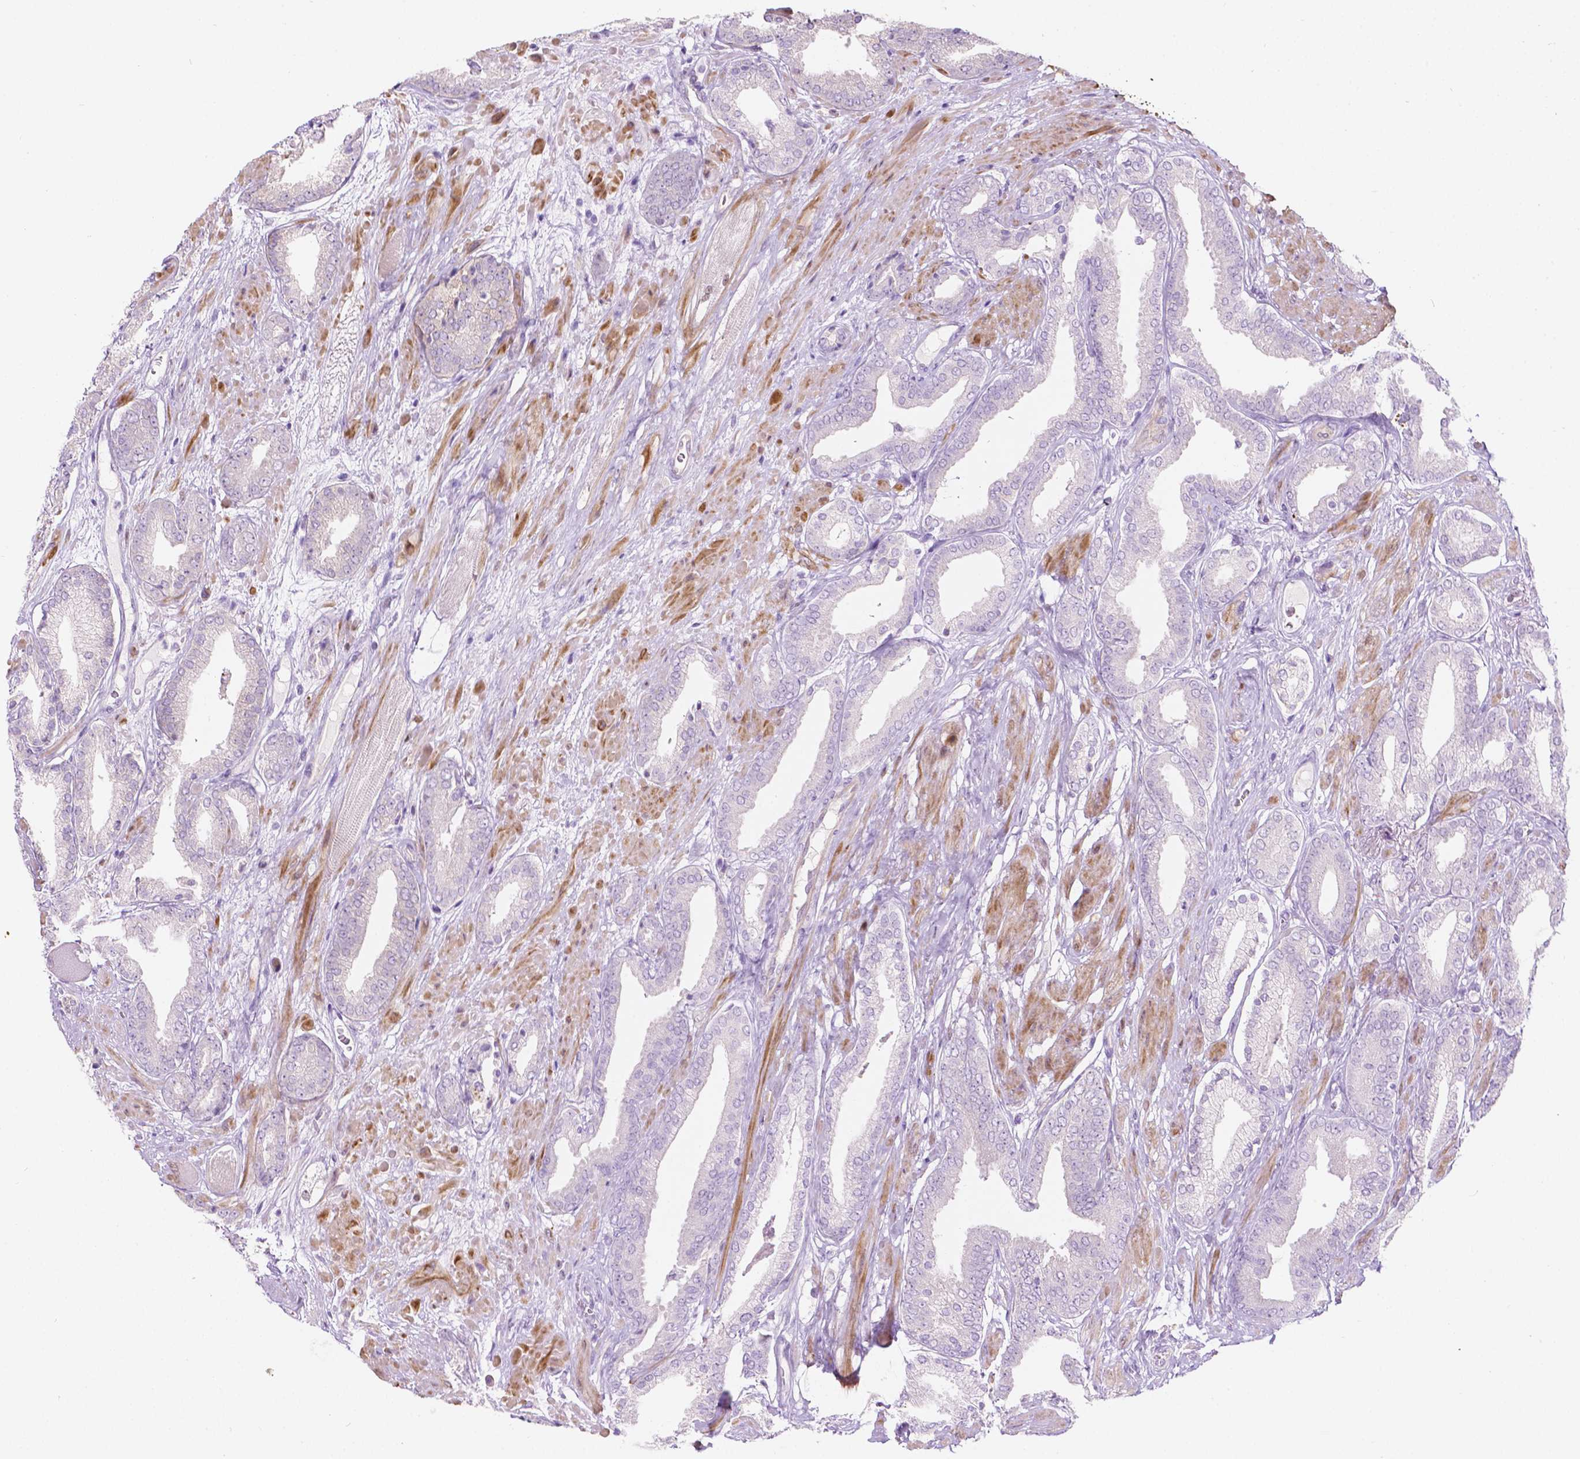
{"staining": {"intensity": "negative", "quantity": "none", "location": "none"}, "tissue": "prostate cancer", "cell_type": "Tumor cells", "image_type": "cancer", "snomed": [{"axis": "morphology", "description": "Adenocarcinoma, High grade"}, {"axis": "topography", "description": "Prostate"}], "caption": "IHC micrograph of neoplastic tissue: human prostate cancer stained with DAB shows no significant protein staining in tumor cells.", "gene": "NOS1AP", "patient": {"sex": "male", "age": 56}}